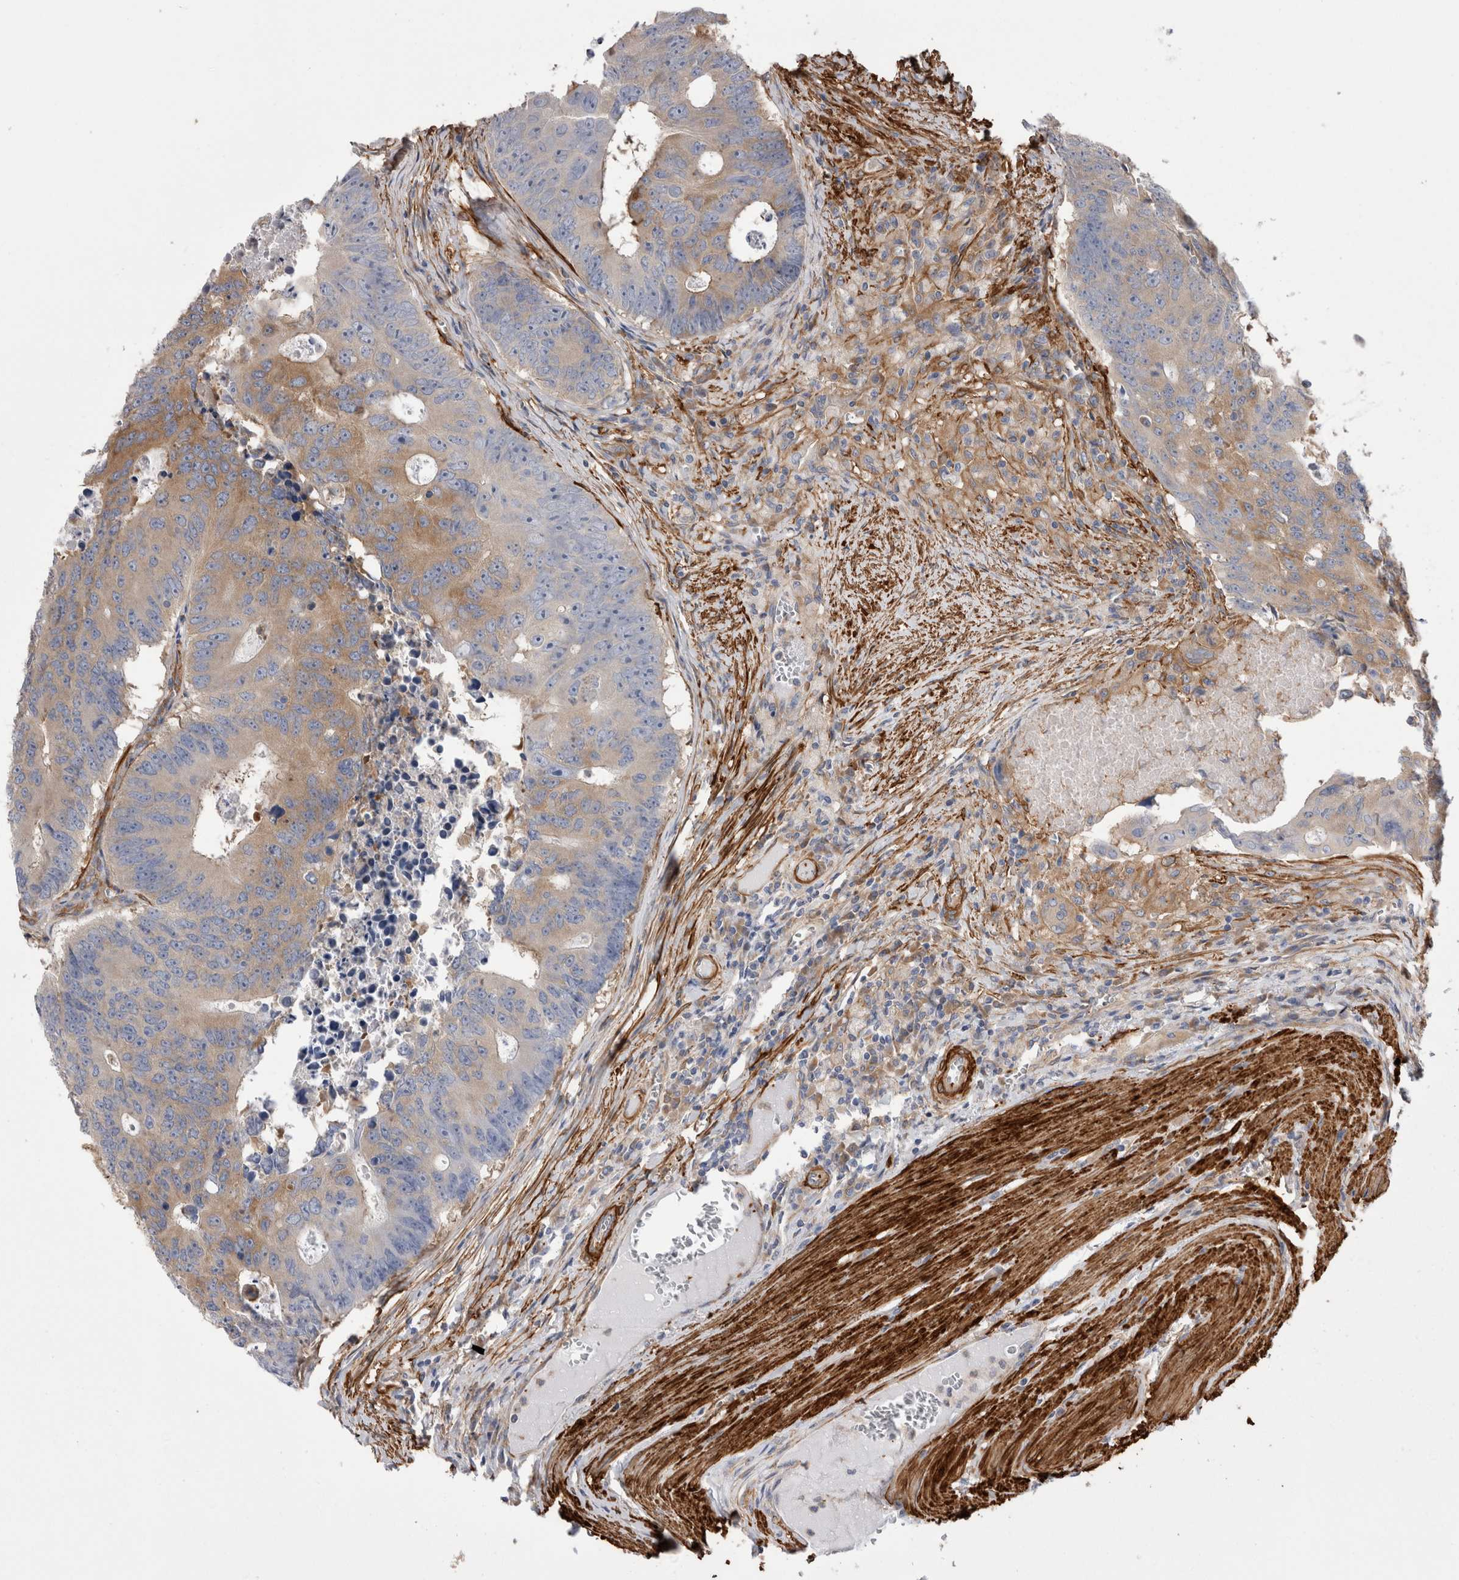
{"staining": {"intensity": "moderate", "quantity": "<25%", "location": "cytoplasmic/membranous"}, "tissue": "colorectal cancer", "cell_type": "Tumor cells", "image_type": "cancer", "snomed": [{"axis": "morphology", "description": "Adenocarcinoma, NOS"}, {"axis": "topography", "description": "Colon"}], "caption": "Human adenocarcinoma (colorectal) stained for a protein (brown) shows moderate cytoplasmic/membranous positive staining in approximately <25% of tumor cells.", "gene": "EPRS1", "patient": {"sex": "male", "age": 87}}